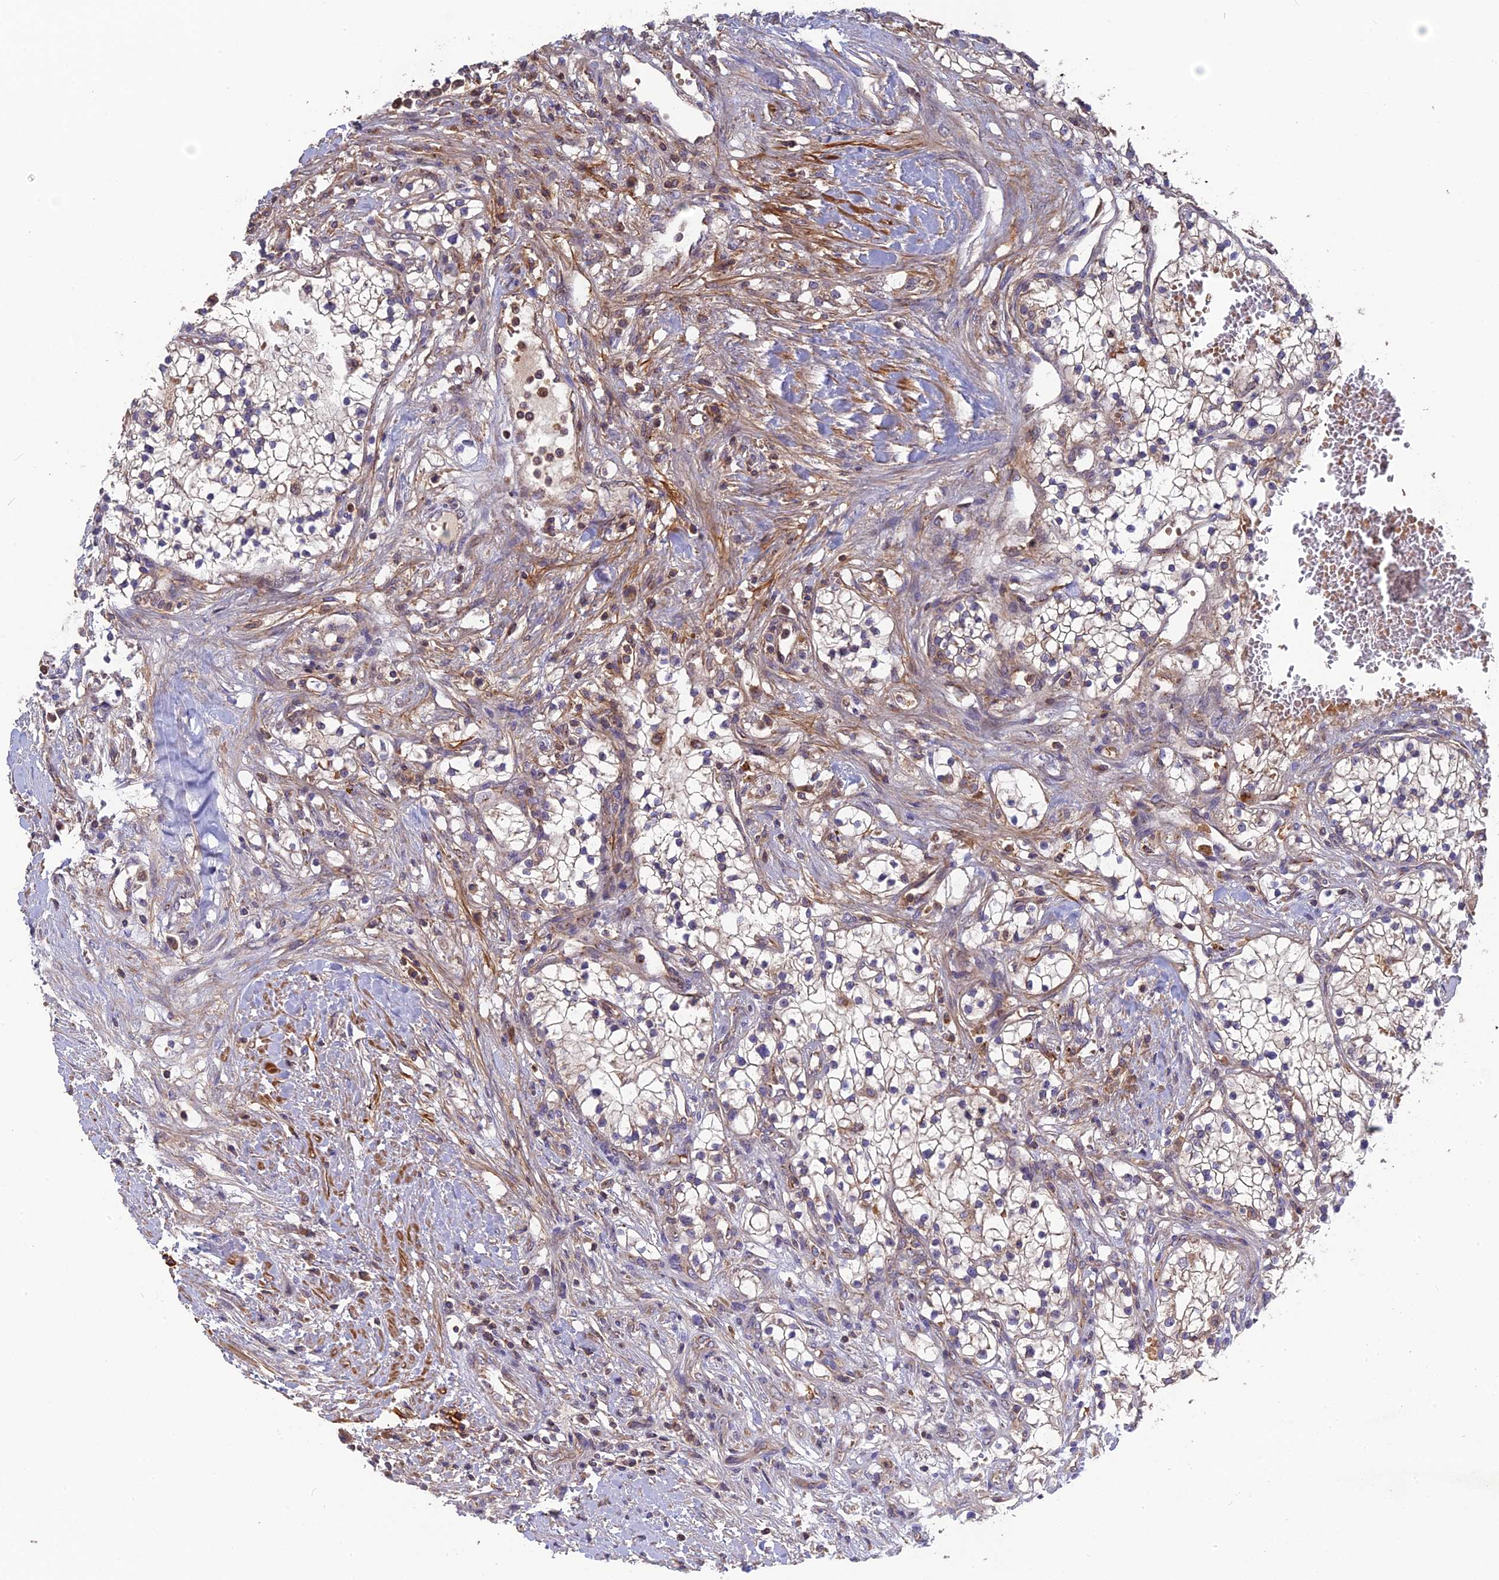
{"staining": {"intensity": "moderate", "quantity": "<25%", "location": "cytoplasmic/membranous"}, "tissue": "renal cancer", "cell_type": "Tumor cells", "image_type": "cancer", "snomed": [{"axis": "morphology", "description": "Normal tissue, NOS"}, {"axis": "morphology", "description": "Adenocarcinoma, NOS"}, {"axis": "topography", "description": "Kidney"}], "caption": "Renal adenocarcinoma stained with a brown dye exhibits moderate cytoplasmic/membranous positive expression in about <25% of tumor cells.", "gene": "RPIA", "patient": {"sex": "male", "age": 68}}